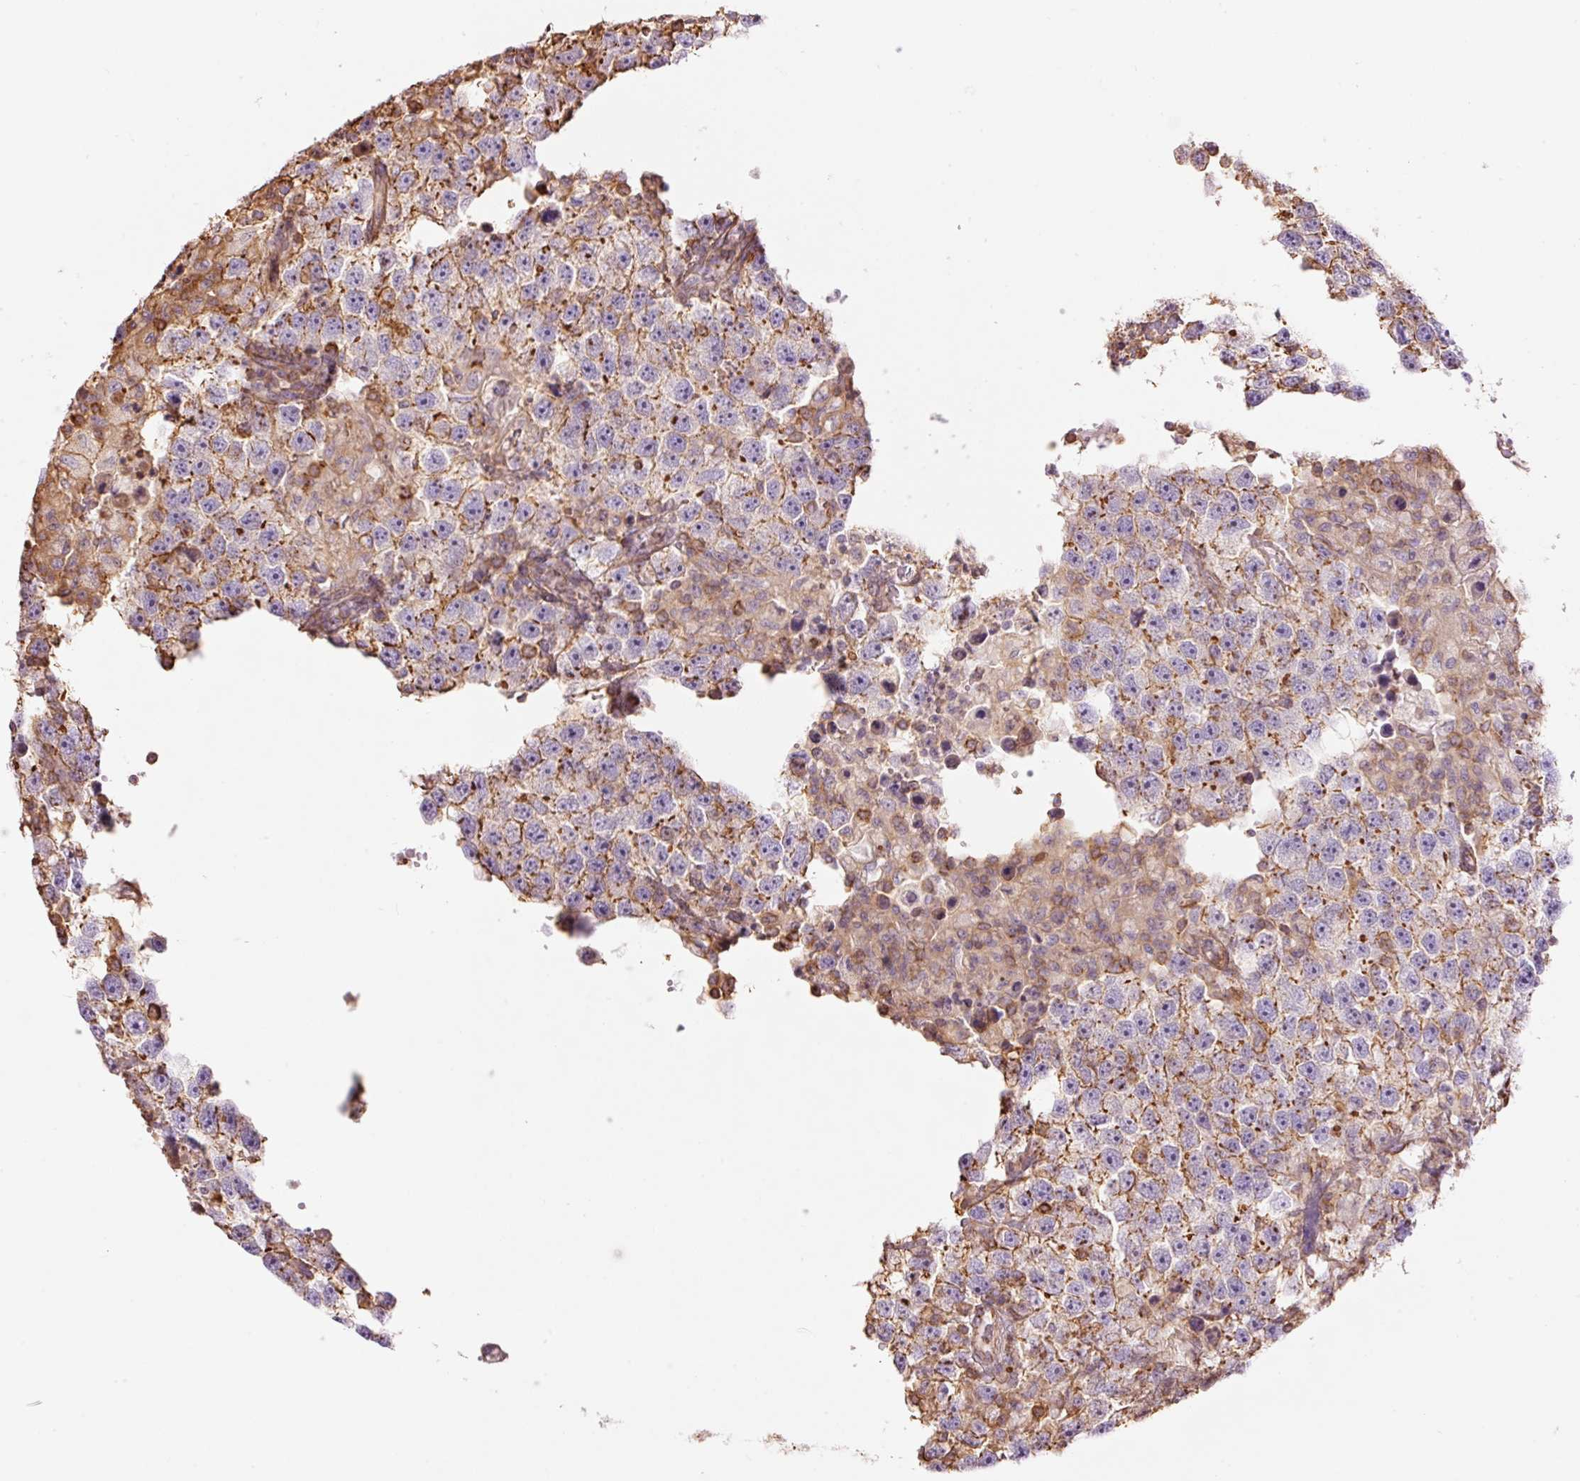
{"staining": {"intensity": "moderate", "quantity": "25%-75%", "location": "cytoplasmic/membranous"}, "tissue": "testis cancer", "cell_type": "Tumor cells", "image_type": "cancer", "snomed": [{"axis": "morphology", "description": "Carcinoma, Embryonal, NOS"}, {"axis": "topography", "description": "Testis"}], "caption": "Moderate cytoplasmic/membranous protein expression is identified in approximately 25%-75% of tumor cells in testis cancer (embryonal carcinoma). Nuclei are stained in blue.", "gene": "PPP1R1B", "patient": {"sex": "male", "age": 83}}